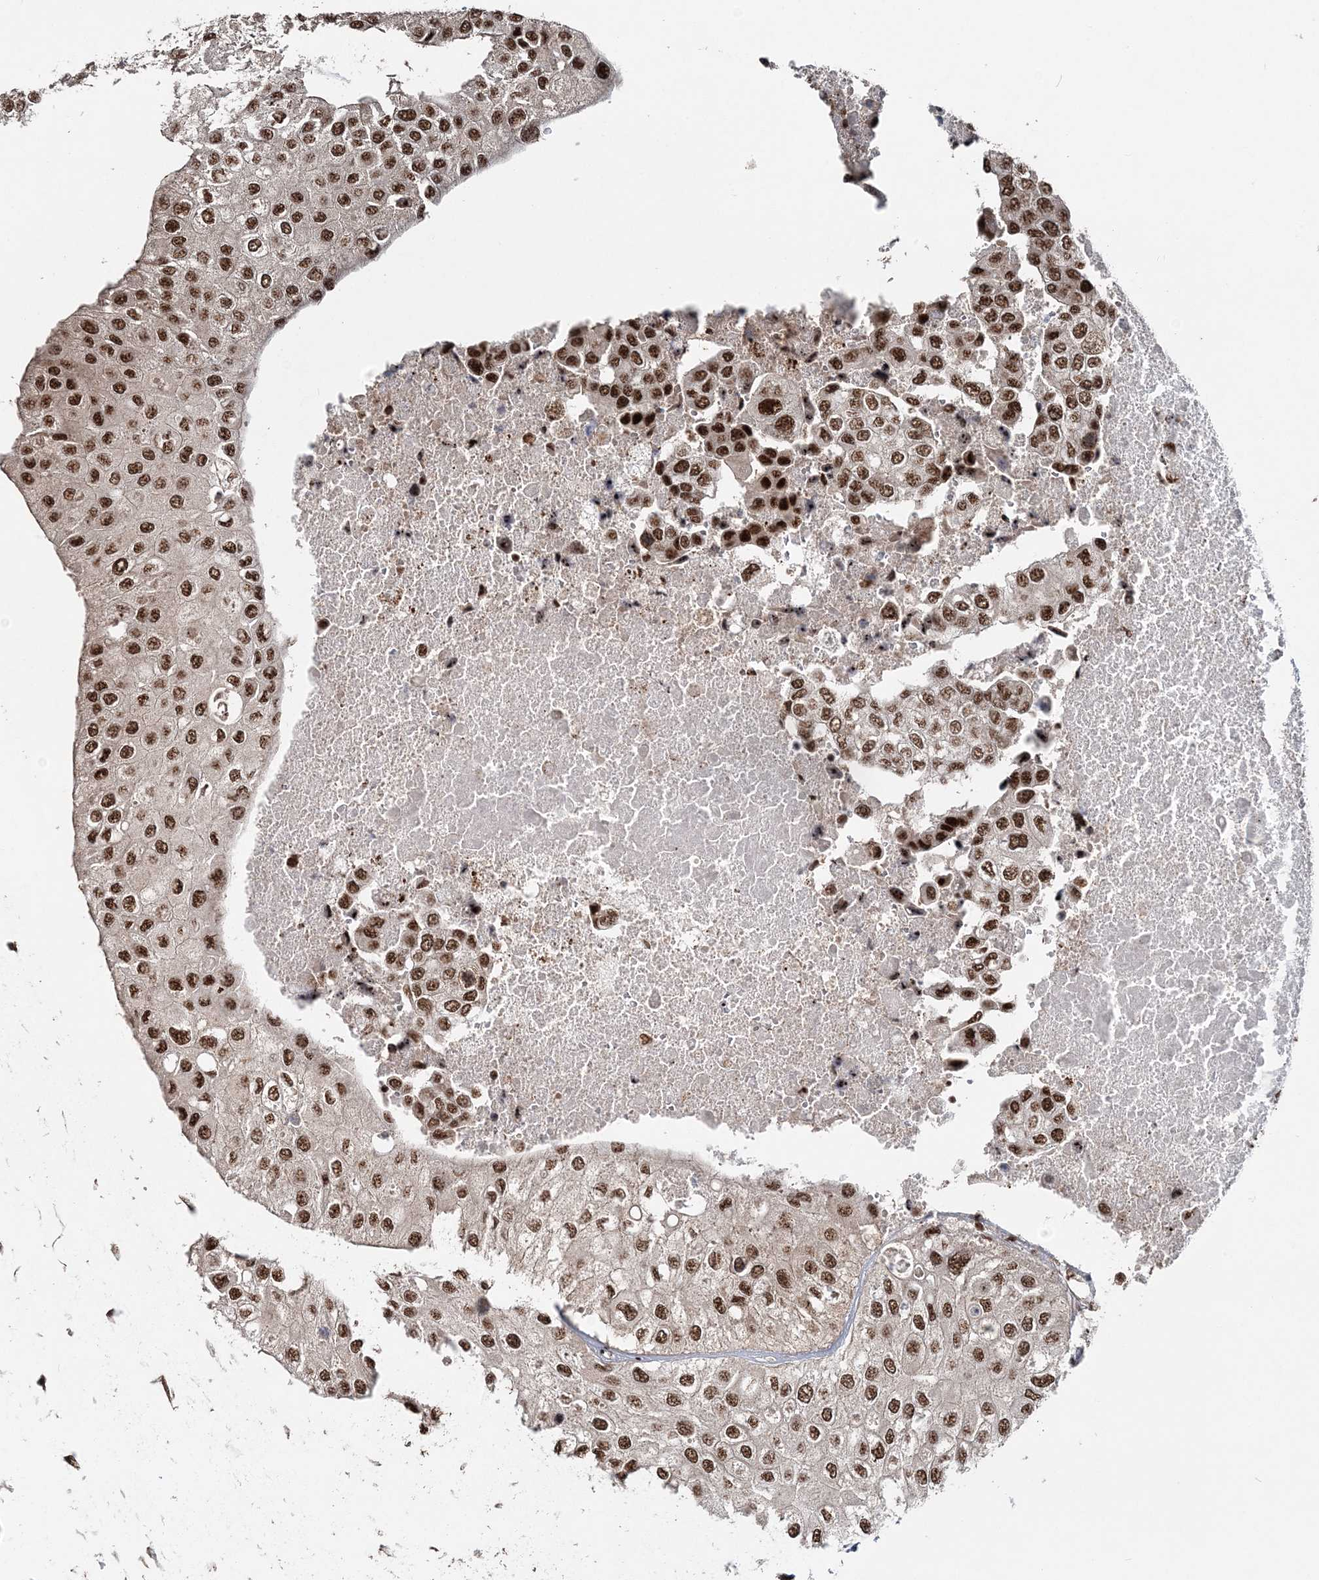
{"staining": {"intensity": "moderate", "quantity": ">75%", "location": "nuclear"}, "tissue": "urothelial cancer", "cell_type": "Tumor cells", "image_type": "cancer", "snomed": [{"axis": "morphology", "description": "Urothelial carcinoma, High grade"}, {"axis": "topography", "description": "Urinary bladder"}], "caption": "The immunohistochemical stain highlights moderate nuclear positivity in tumor cells of high-grade urothelial carcinoma tissue.", "gene": "EXOSC8", "patient": {"sex": "male", "age": 64}}